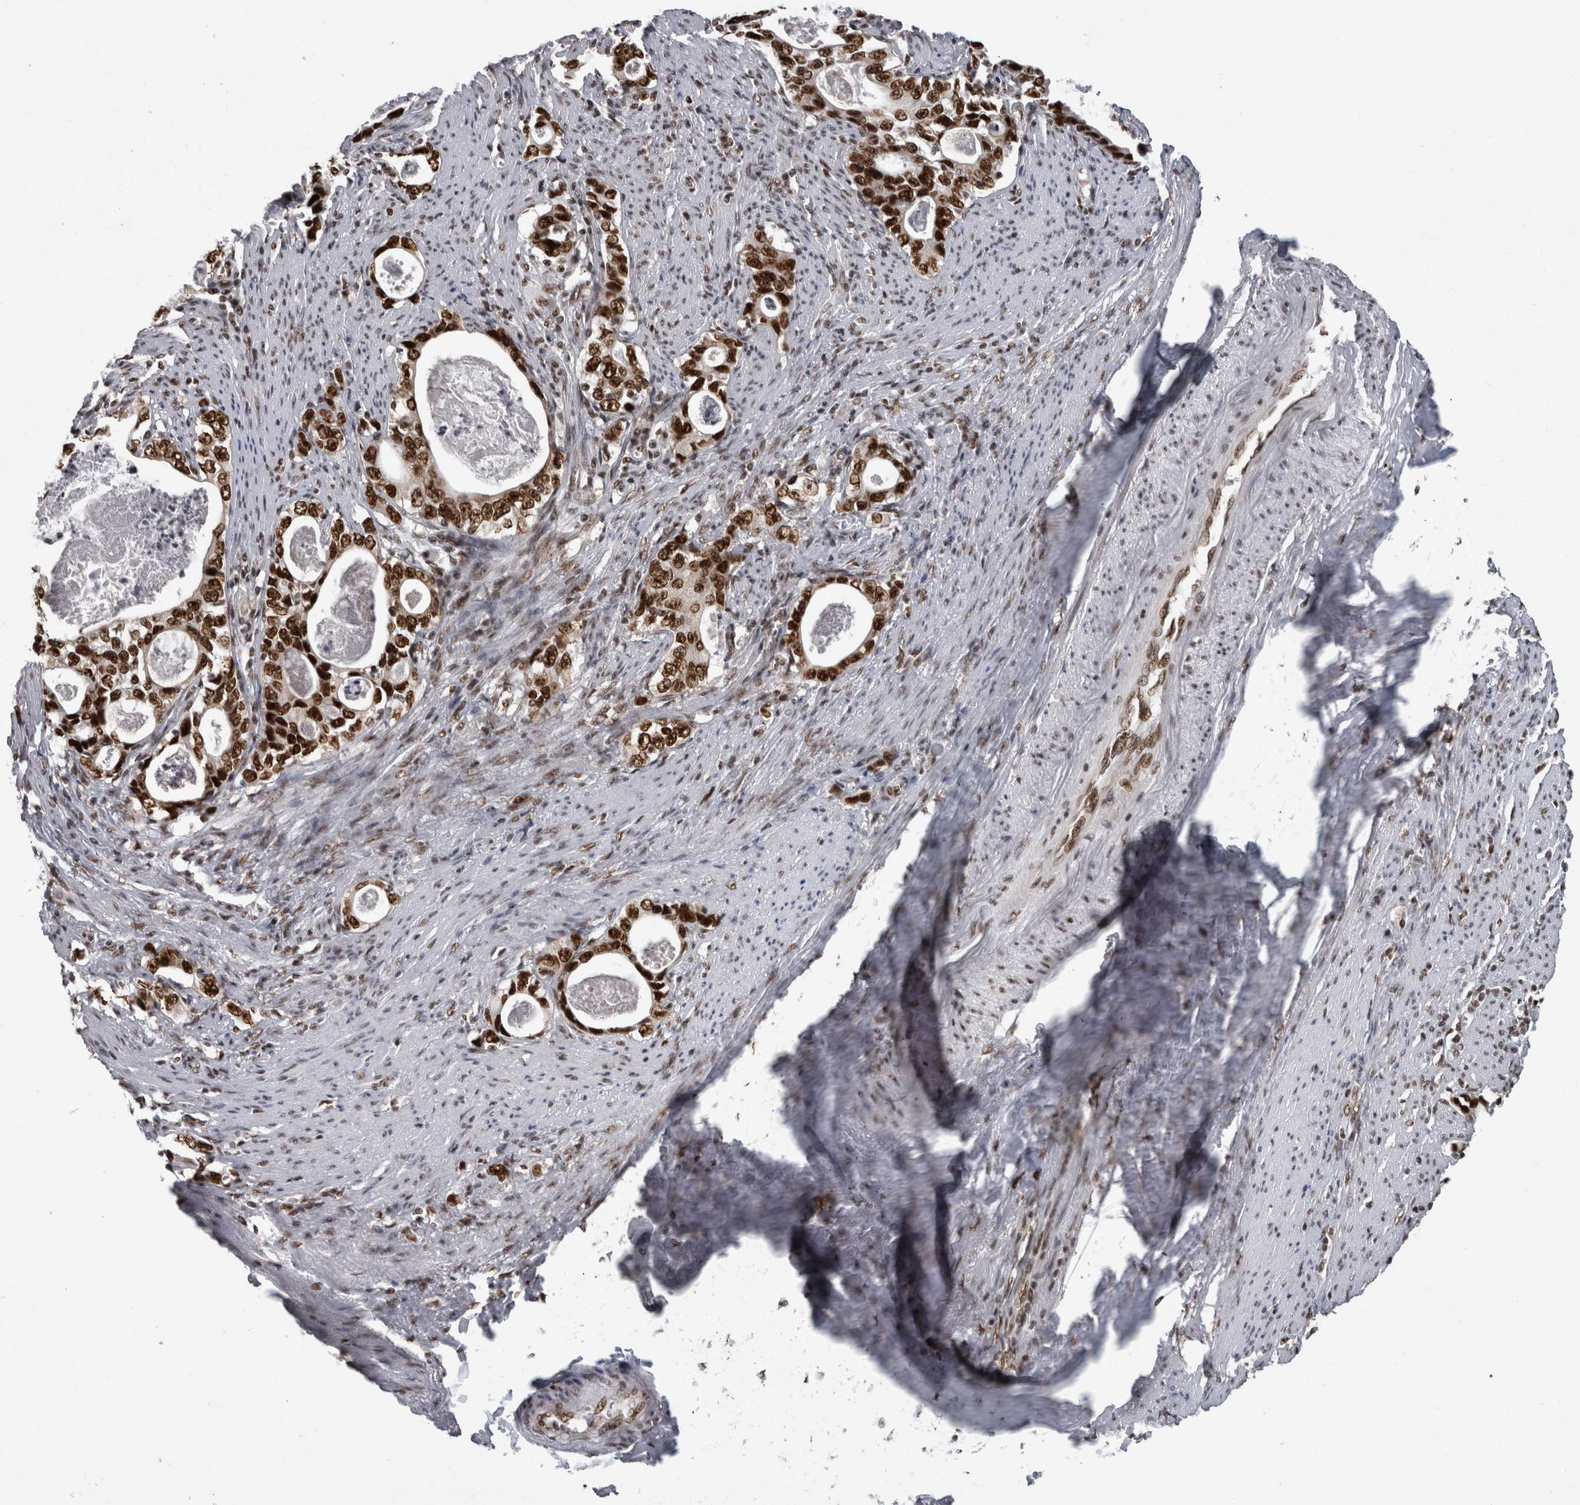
{"staining": {"intensity": "strong", "quantity": ">75%", "location": "nuclear"}, "tissue": "stomach cancer", "cell_type": "Tumor cells", "image_type": "cancer", "snomed": [{"axis": "morphology", "description": "Adenocarcinoma, NOS"}, {"axis": "topography", "description": "Stomach, lower"}], "caption": "Protein expression analysis of stomach cancer demonstrates strong nuclear staining in approximately >75% of tumor cells.", "gene": "ZSCAN2", "patient": {"sex": "female", "age": 72}}